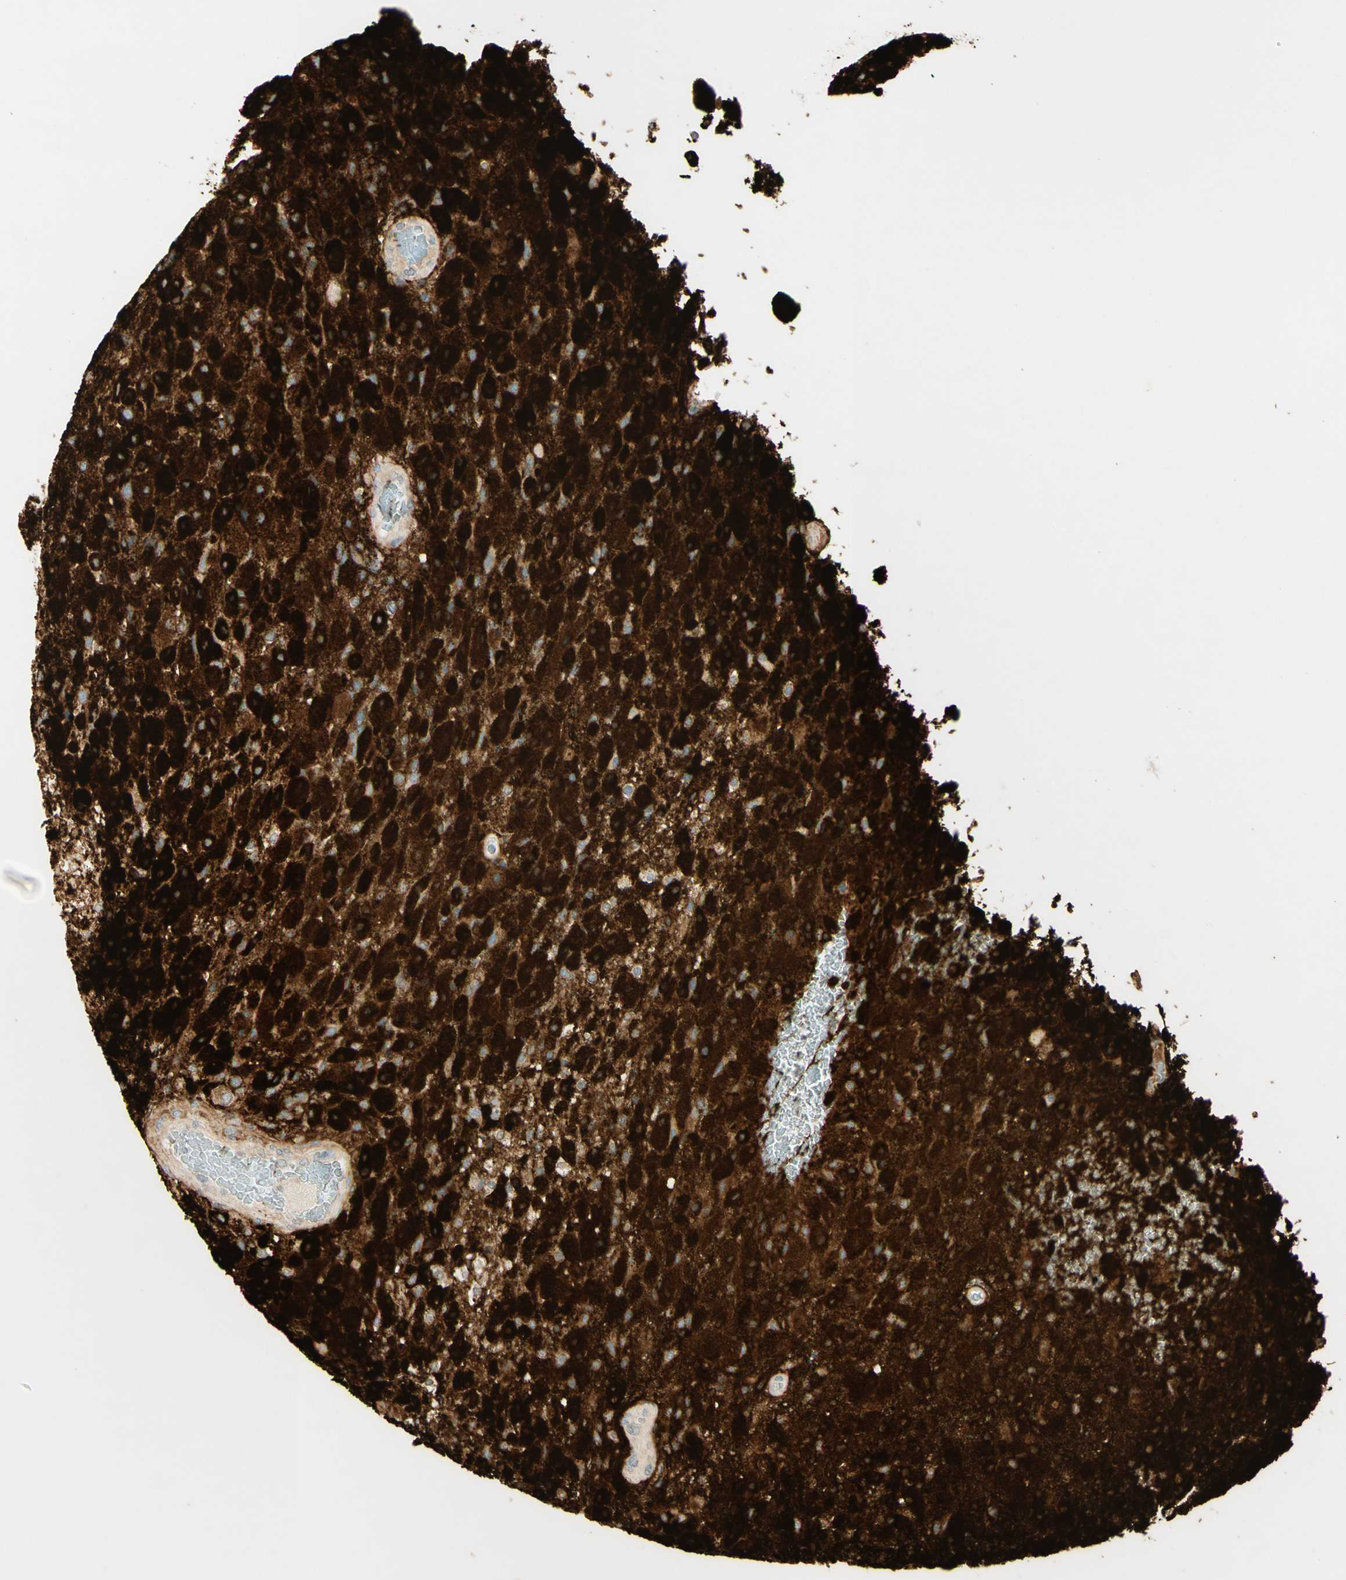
{"staining": {"intensity": "strong", "quantity": ">75%", "location": "cytoplasmic/membranous"}, "tissue": "glioma", "cell_type": "Tumor cells", "image_type": "cancer", "snomed": [{"axis": "morphology", "description": "Normal tissue, NOS"}, {"axis": "morphology", "description": "Glioma, malignant, High grade"}, {"axis": "topography", "description": "Cerebral cortex"}], "caption": "Strong cytoplasmic/membranous positivity for a protein is present in approximately >75% of tumor cells of malignant high-grade glioma using IHC.", "gene": "TNN", "patient": {"sex": "male", "age": 77}}